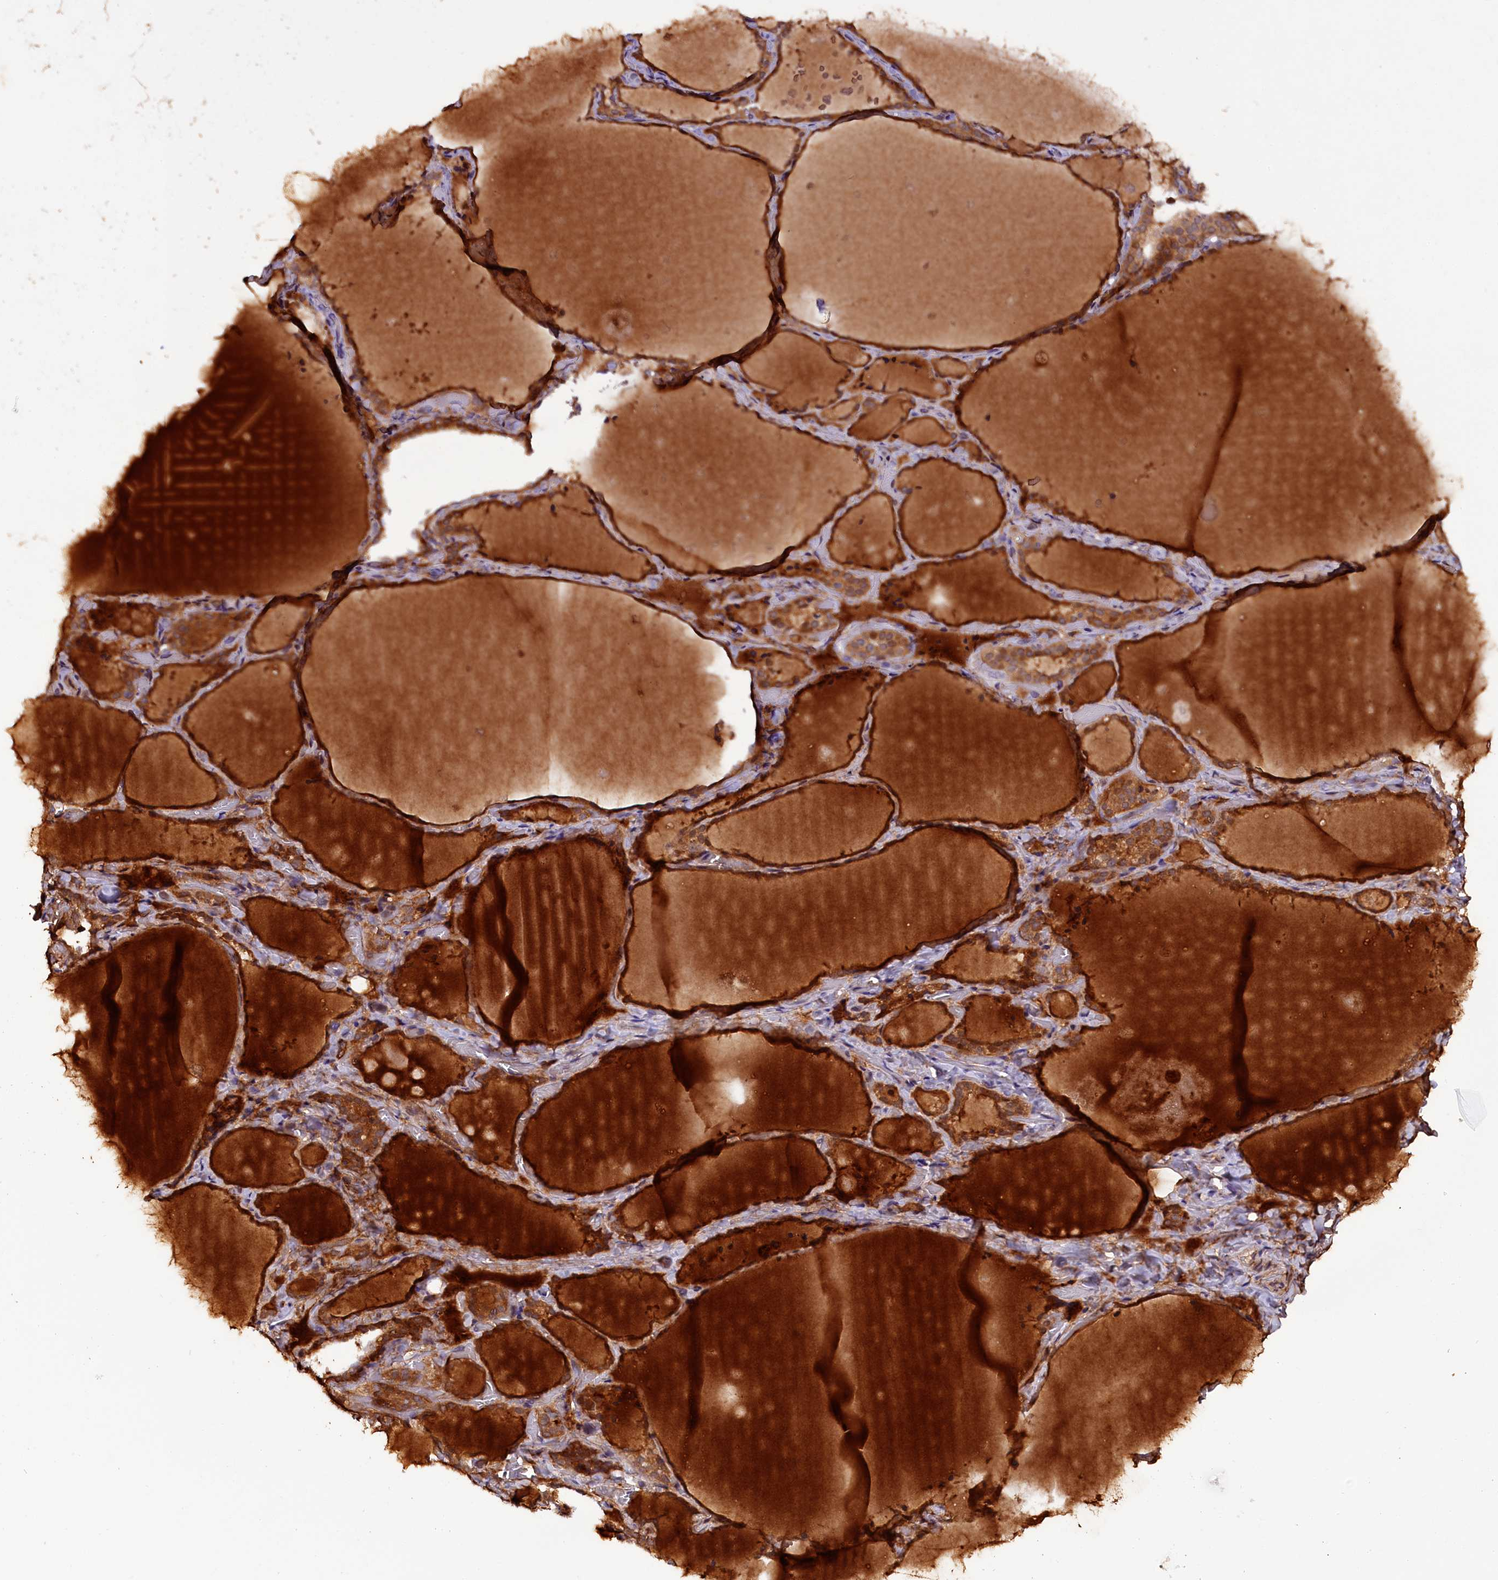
{"staining": {"intensity": "strong", "quantity": ">75%", "location": "cytoplasmic/membranous"}, "tissue": "thyroid gland", "cell_type": "Glandular cells", "image_type": "normal", "snomed": [{"axis": "morphology", "description": "Normal tissue, NOS"}, {"axis": "topography", "description": "Thyroid gland"}], "caption": "Protein staining demonstrates strong cytoplasmic/membranous expression in approximately >75% of glandular cells in normal thyroid gland.", "gene": "RPUSD2", "patient": {"sex": "female", "age": 44}}